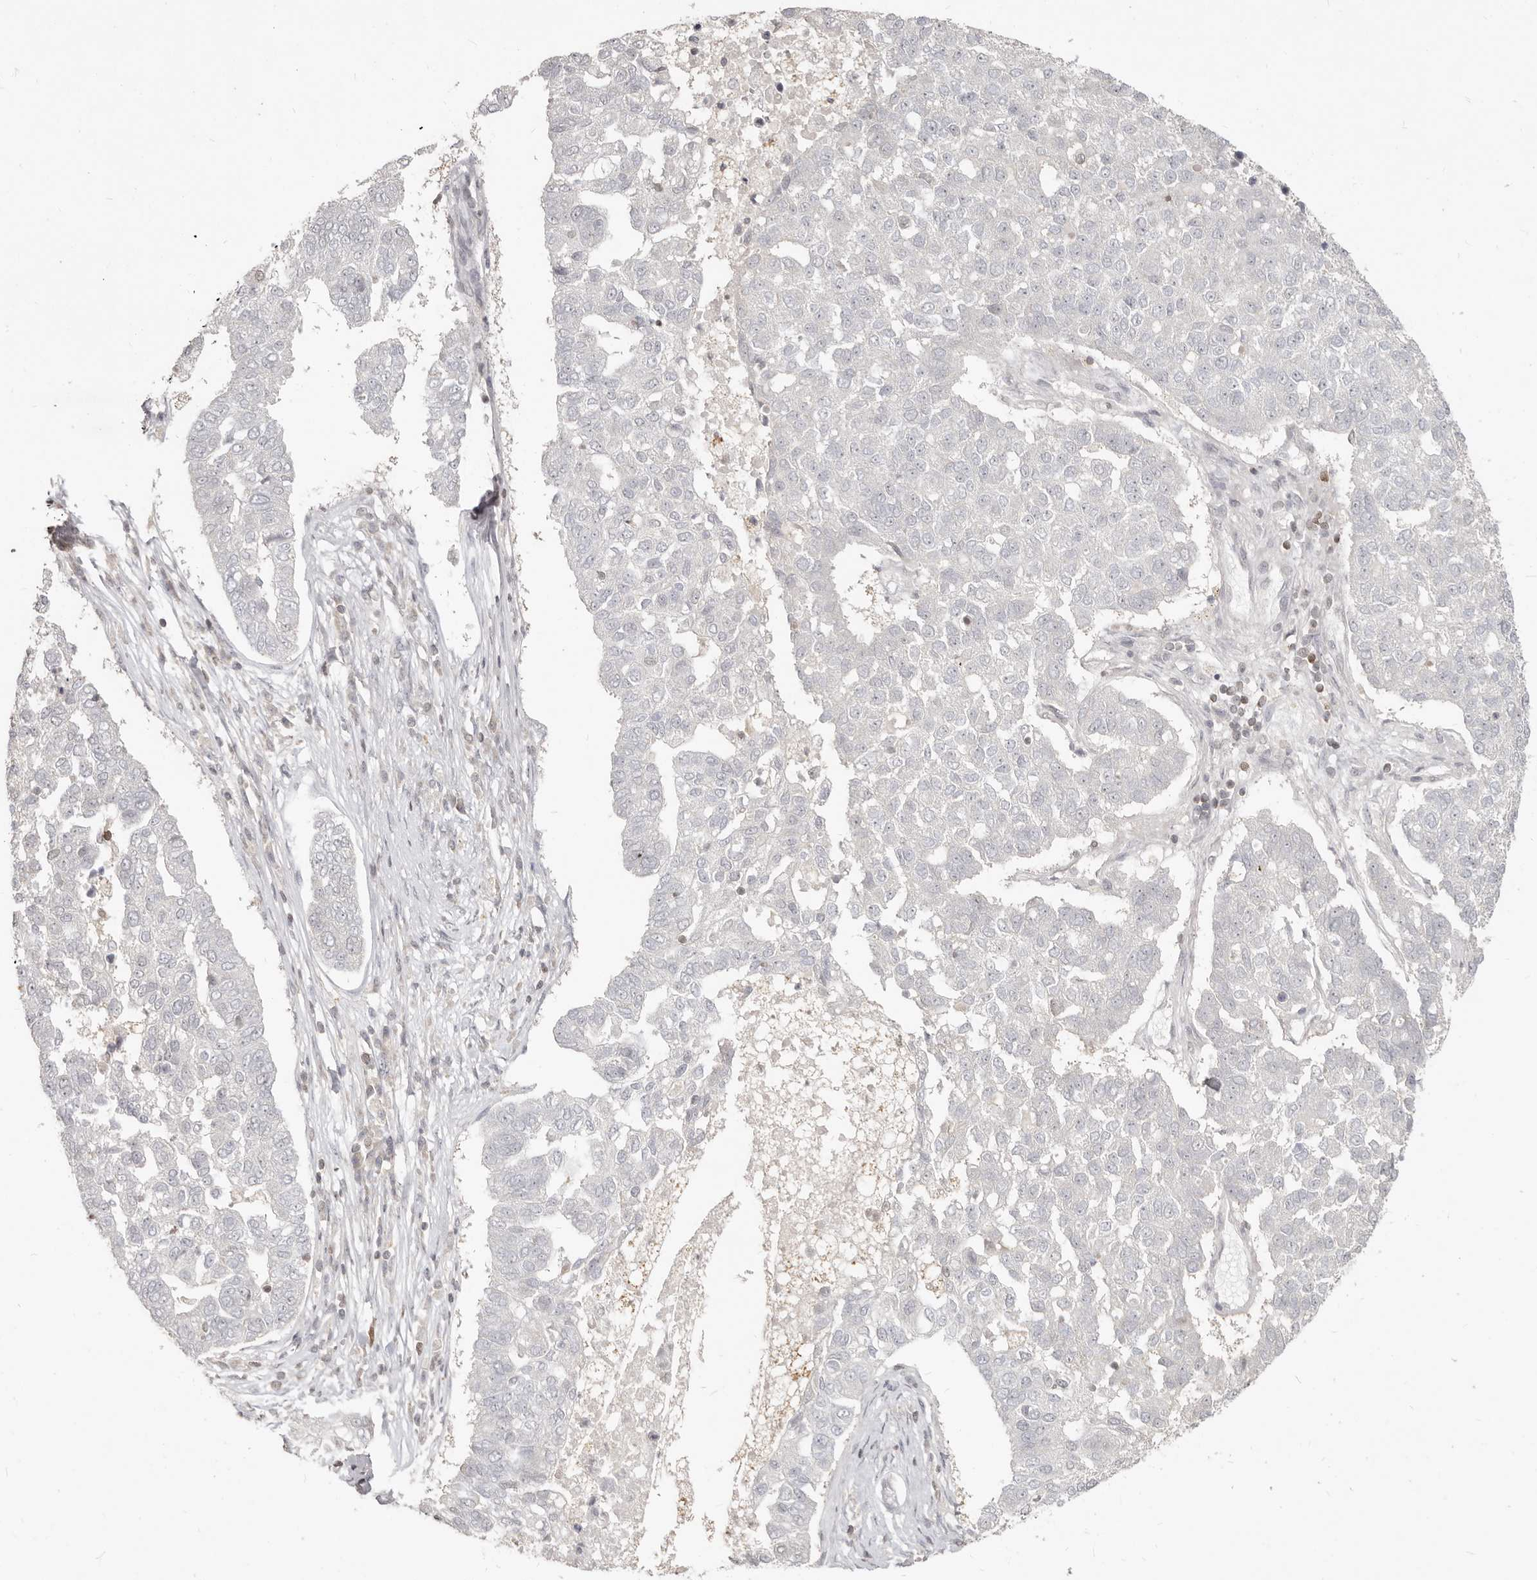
{"staining": {"intensity": "negative", "quantity": "none", "location": "none"}, "tissue": "pancreatic cancer", "cell_type": "Tumor cells", "image_type": "cancer", "snomed": [{"axis": "morphology", "description": "Adenocarcinoma, NOS"}, {"axis": "topography", "description": "Pancreas"}], "caption": "Tumor cells are negative for brown protein staining in pancreatic adenocarcinoma. Brightfield microscopy of IHC stained with DAB (3,3'-diaminobenzidine) (brown) and hematoxylin (blue), captured at high magnification.", "gene": "NUP153", "patient": {"sex": "female", "age": 61}}